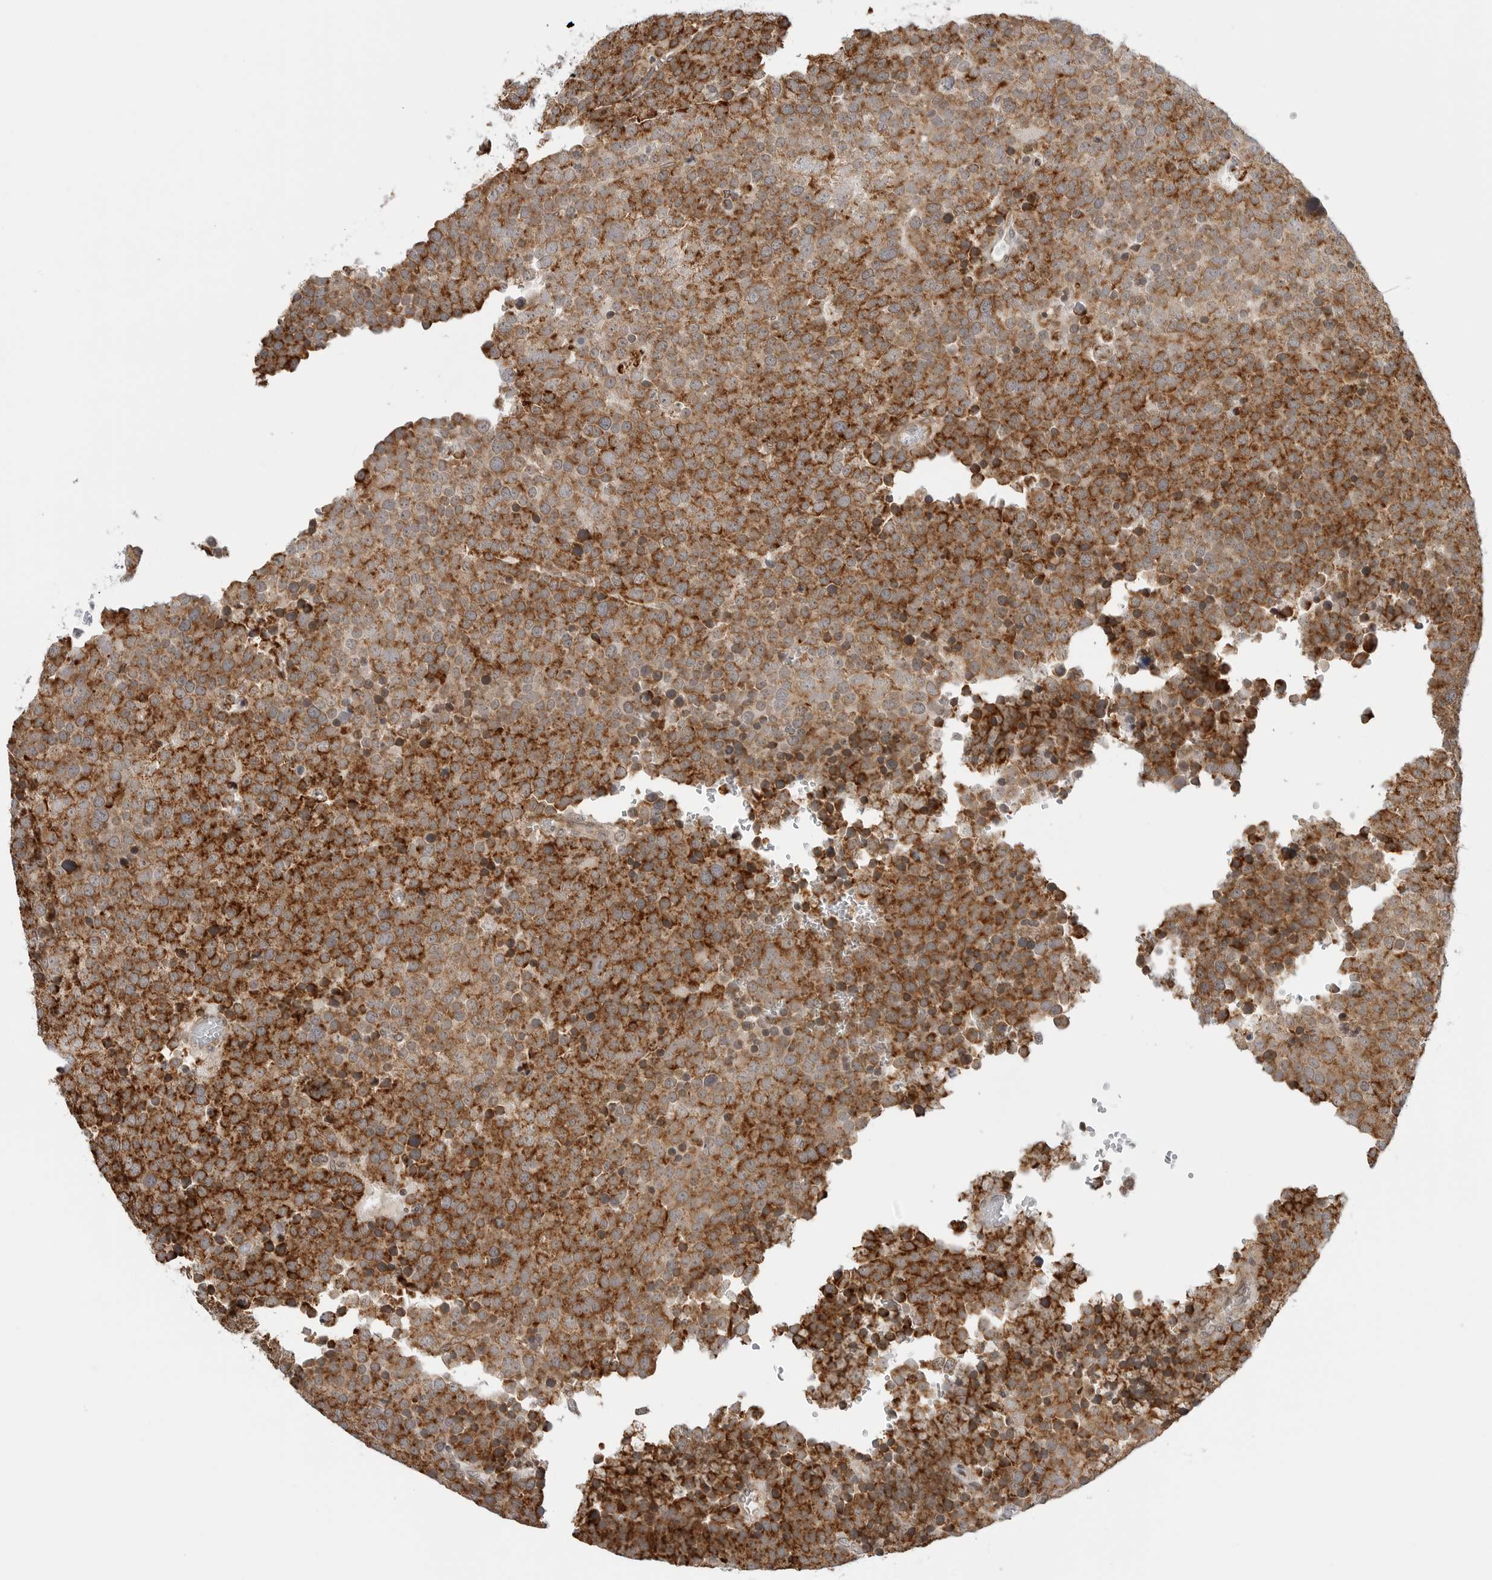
{"staining": {"intensity": "moderate", "quantity": ">75%", "location": "cytoplasmic/membranous"}, "tissue": "testis cancer", "cell_type": "Tumor cells", "image_type": "cancer", "snomed": [{"axis": "morphology", "description": "Seminoma, NOS"}, {"axis": "topography", "description": "Testis"}], "caption": "Testis cancer was stained to show a protein in brown. There is medium levels of moderate cytoplasmic/membranous staining in about >75% of tumor cells.", "gene": "PEX2", "patient": {"sex": "male", "age": 71}}